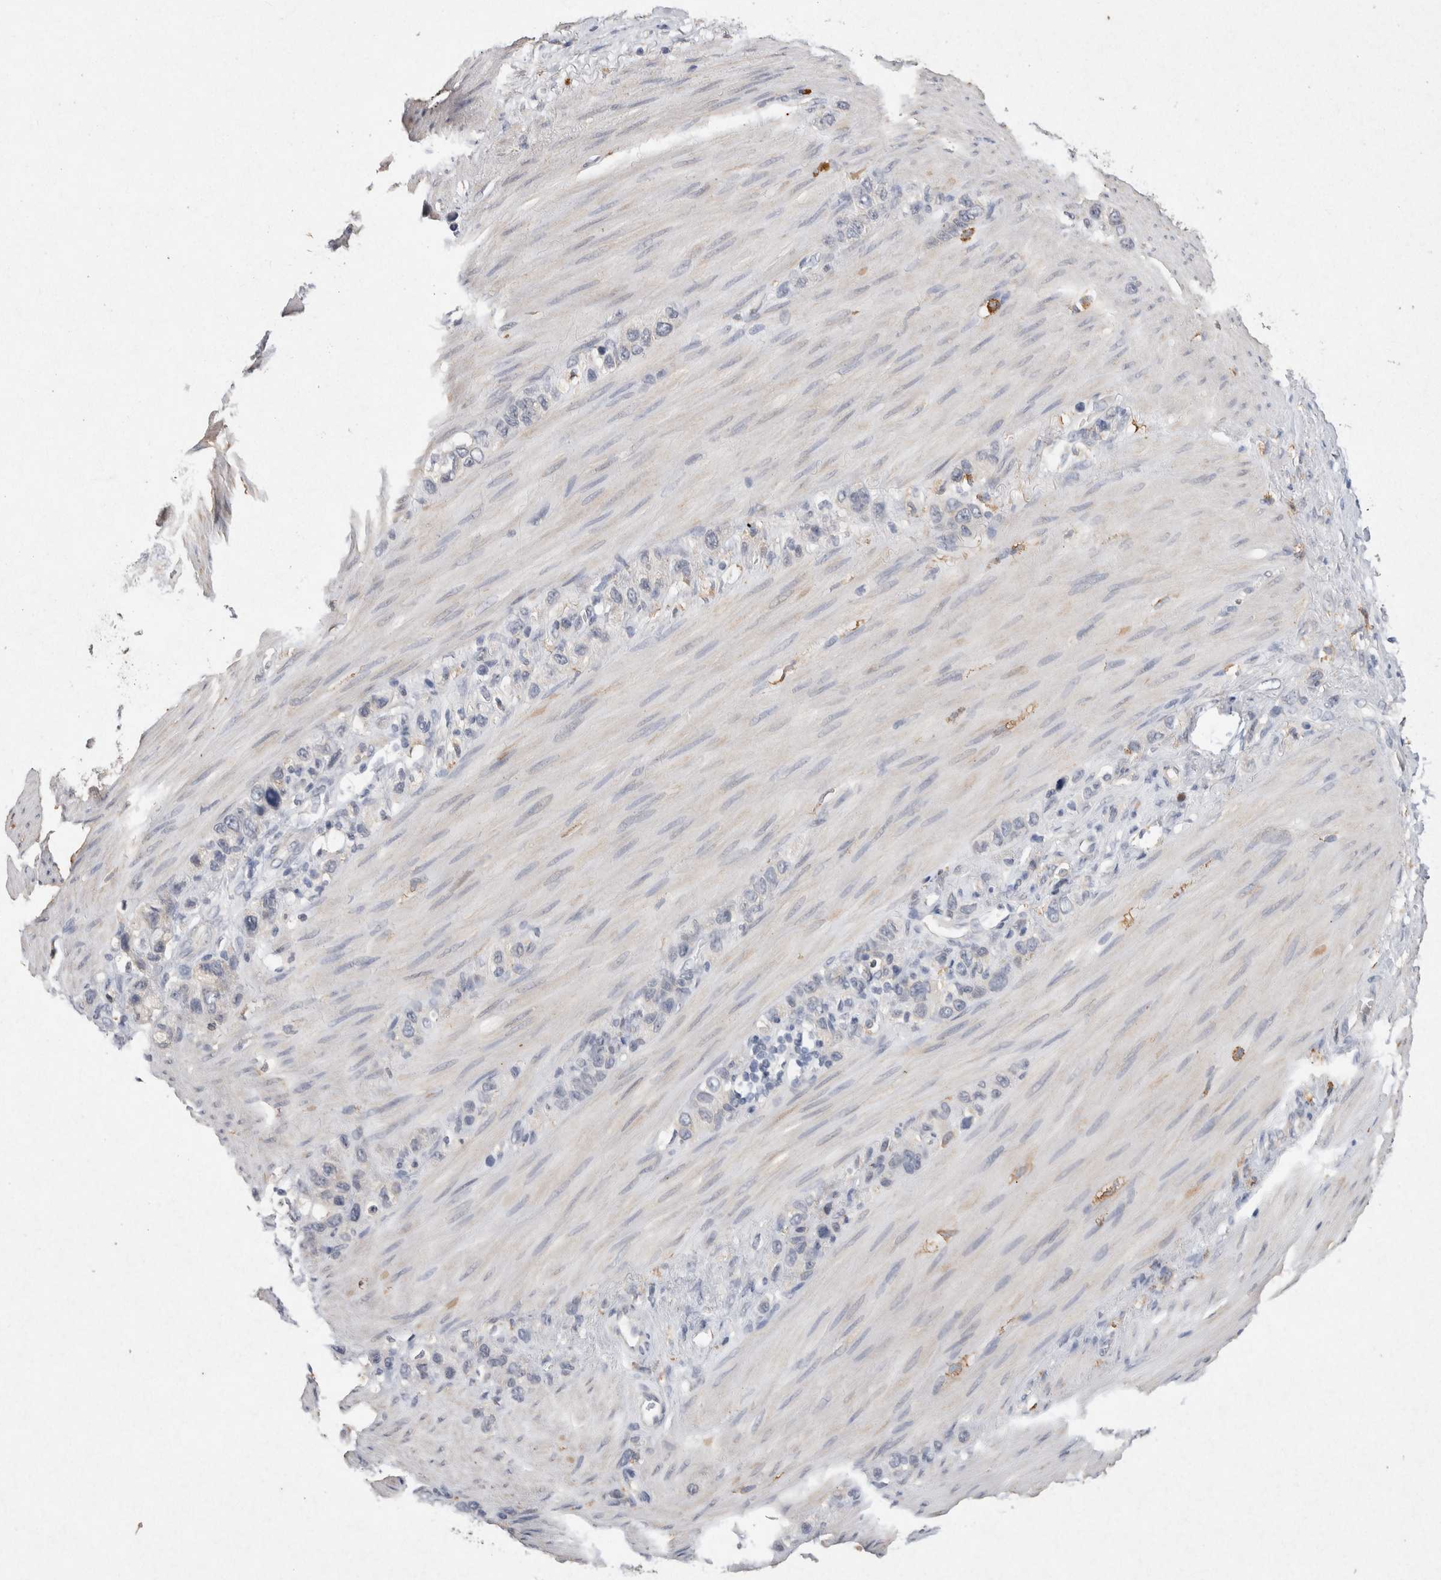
{"staining": {"intensity": "negative", "quantity": "none", "location": "none"}, "tissue": "stomach cancer", "cell_type": "Tumor cells", "image_type": "cancer", "snomed": [{"axis": "morphology", "description": "Adenocarcinoma, NOS"}, {"axis": "morphology", "description": "Adenocarcinoma, High grade"}, {"axis": "topography", "description": "Stomach, upper"}, {"axis": "topography", "description": "Stomach, lower"}], "caption": "The micrograph displays no staining of tumor cells in stomach adenocarcinoma. Brightfield microscopy of IHC stained with DAB (3,3'-diaminobenzidine) (brown) and hematoxylin (blue), captured at high magnification.", "gene": "VSIG4", "patient": {"sex": "female", "age": 65}}